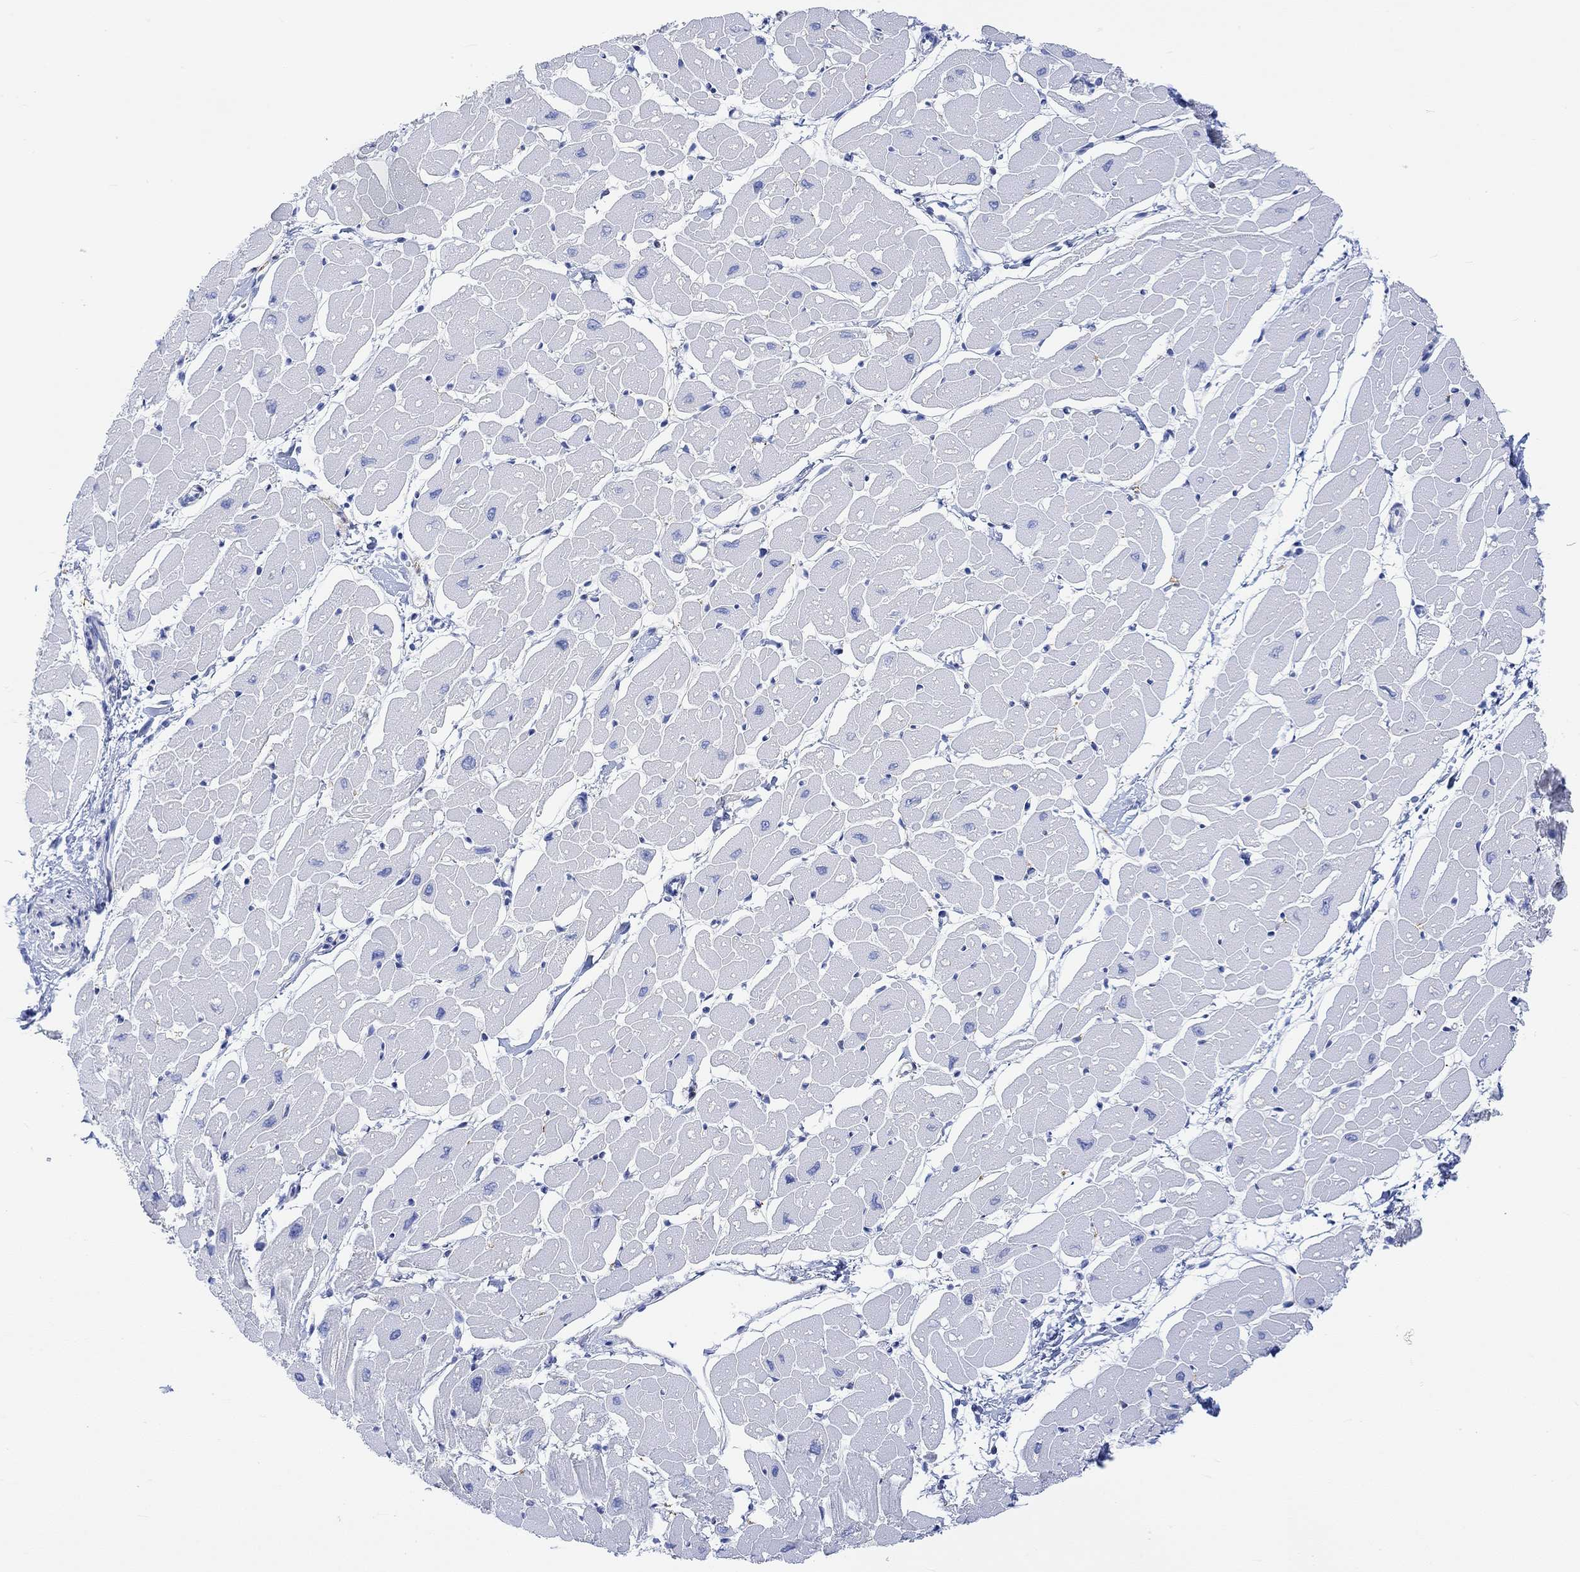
{"staining": {"intensity": "negative", "quantity": "none", "location": "none"}, "tissue": "heart muscle", "cell_type": "Cardiomyocytes", "image_type": "normal", "snomed": [{"axis": "morphology", "description": "Normal tissue, NOS"}, {"axis": "topography", "description": "Heart"}], "caption": "Immunohistochemistry (IHC) of benign human heart muscle exhibits no staining in cardiomyocytes.", "gene": "TPPP3", "patient": {"sex": "male", "age": 57}}